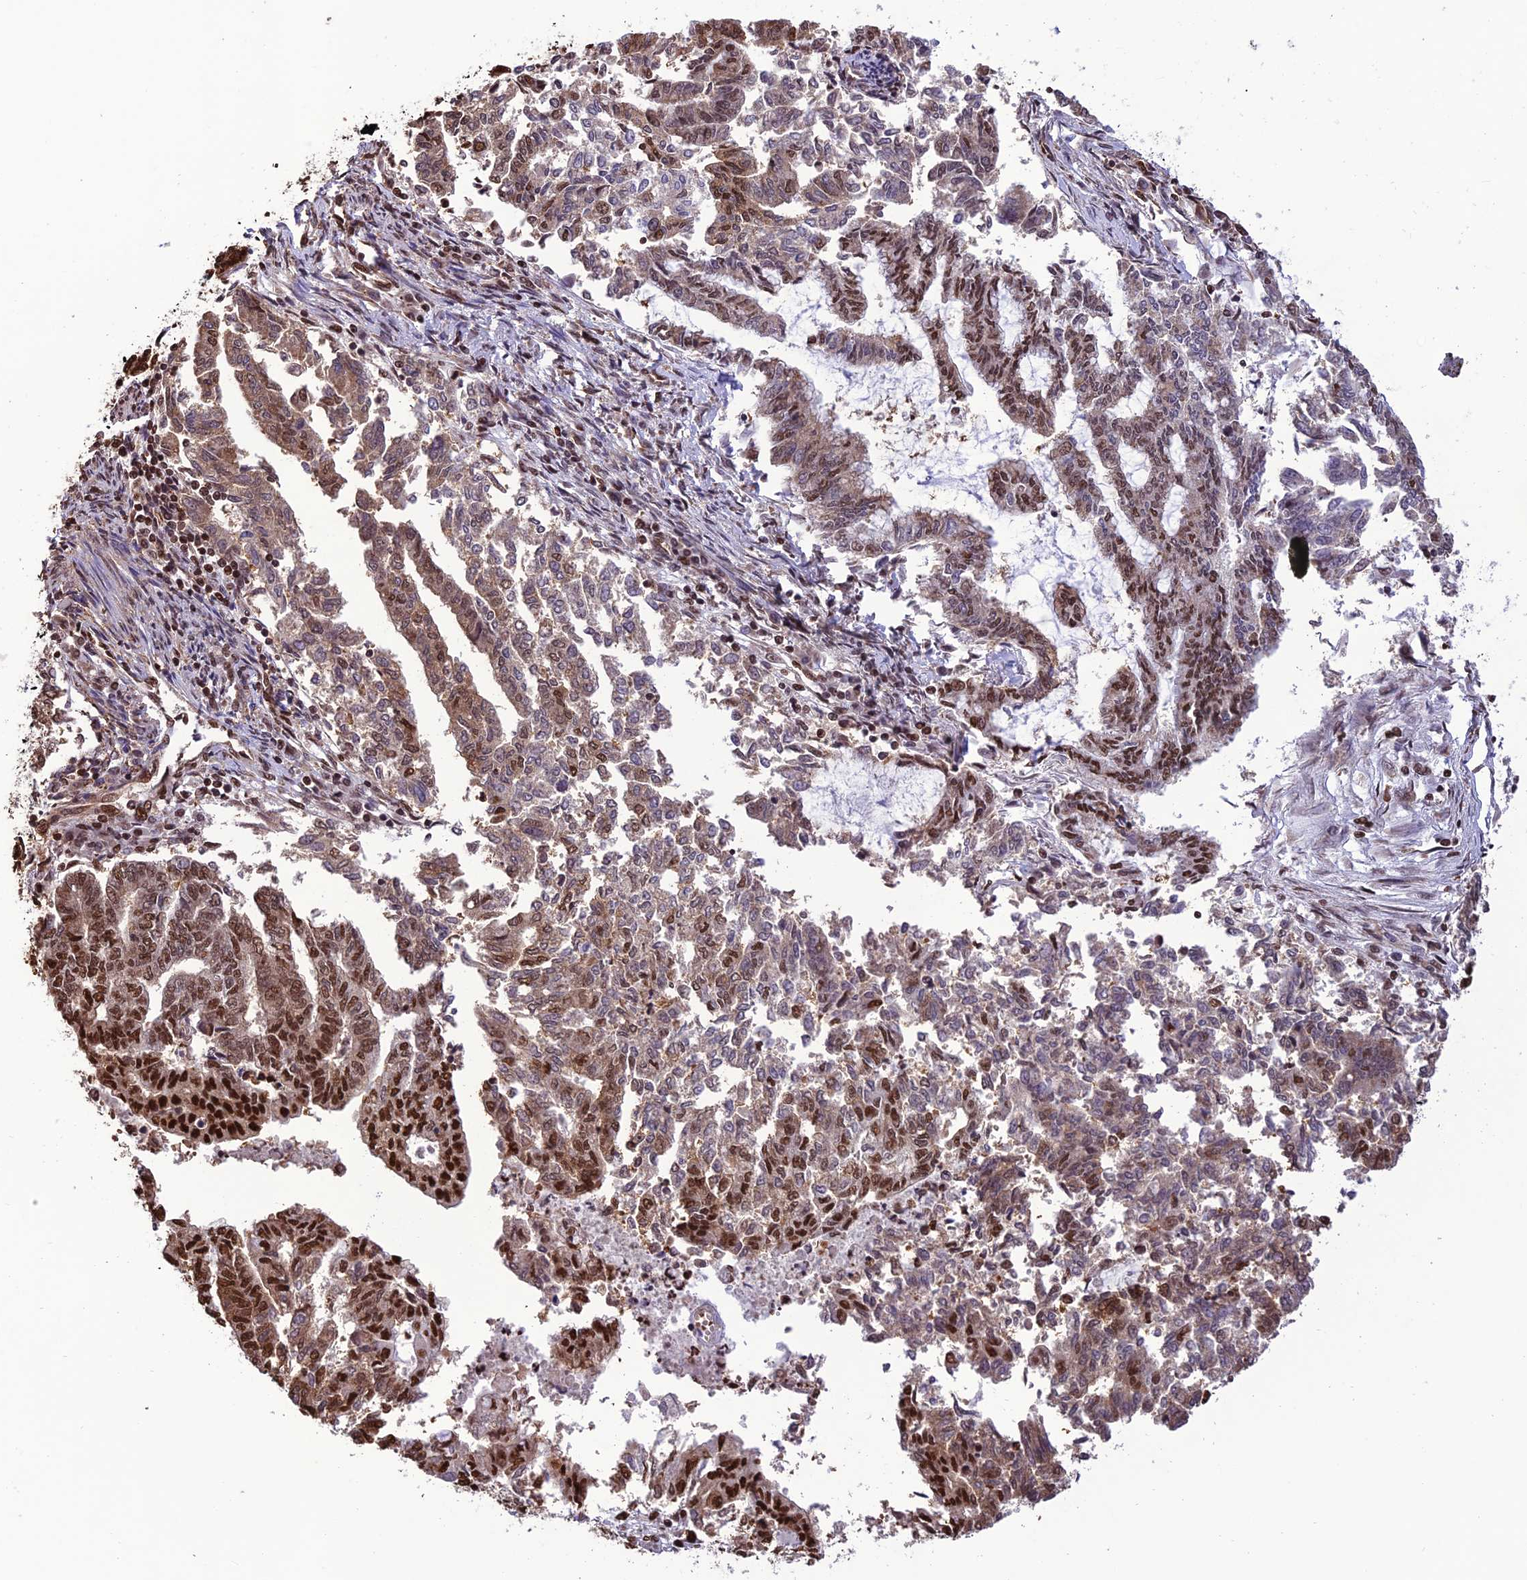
{"staining": {"intensity": "moderate", "quantity": ">75%", "location": "cytoplasmic/membranous,nuclear"}, "tissue": "endometrial cancer", "cell_type": "Tumor cells", "image_type": "cancer", "snomed": [{"axis": "morphology", "description": "Adenocarcinoma, NOS"}, {"axis": "topography", "description": "Endometrium"}], "caption": "This image shows immunohistochemistry staining of adenocarcinoma (endometrial), with medium moderate cytoplasmic/membranous and nuclear expression in about >75% of tumor cells.", "gene": "INO80E", "patient": {"sex": "female", "age": 79}}